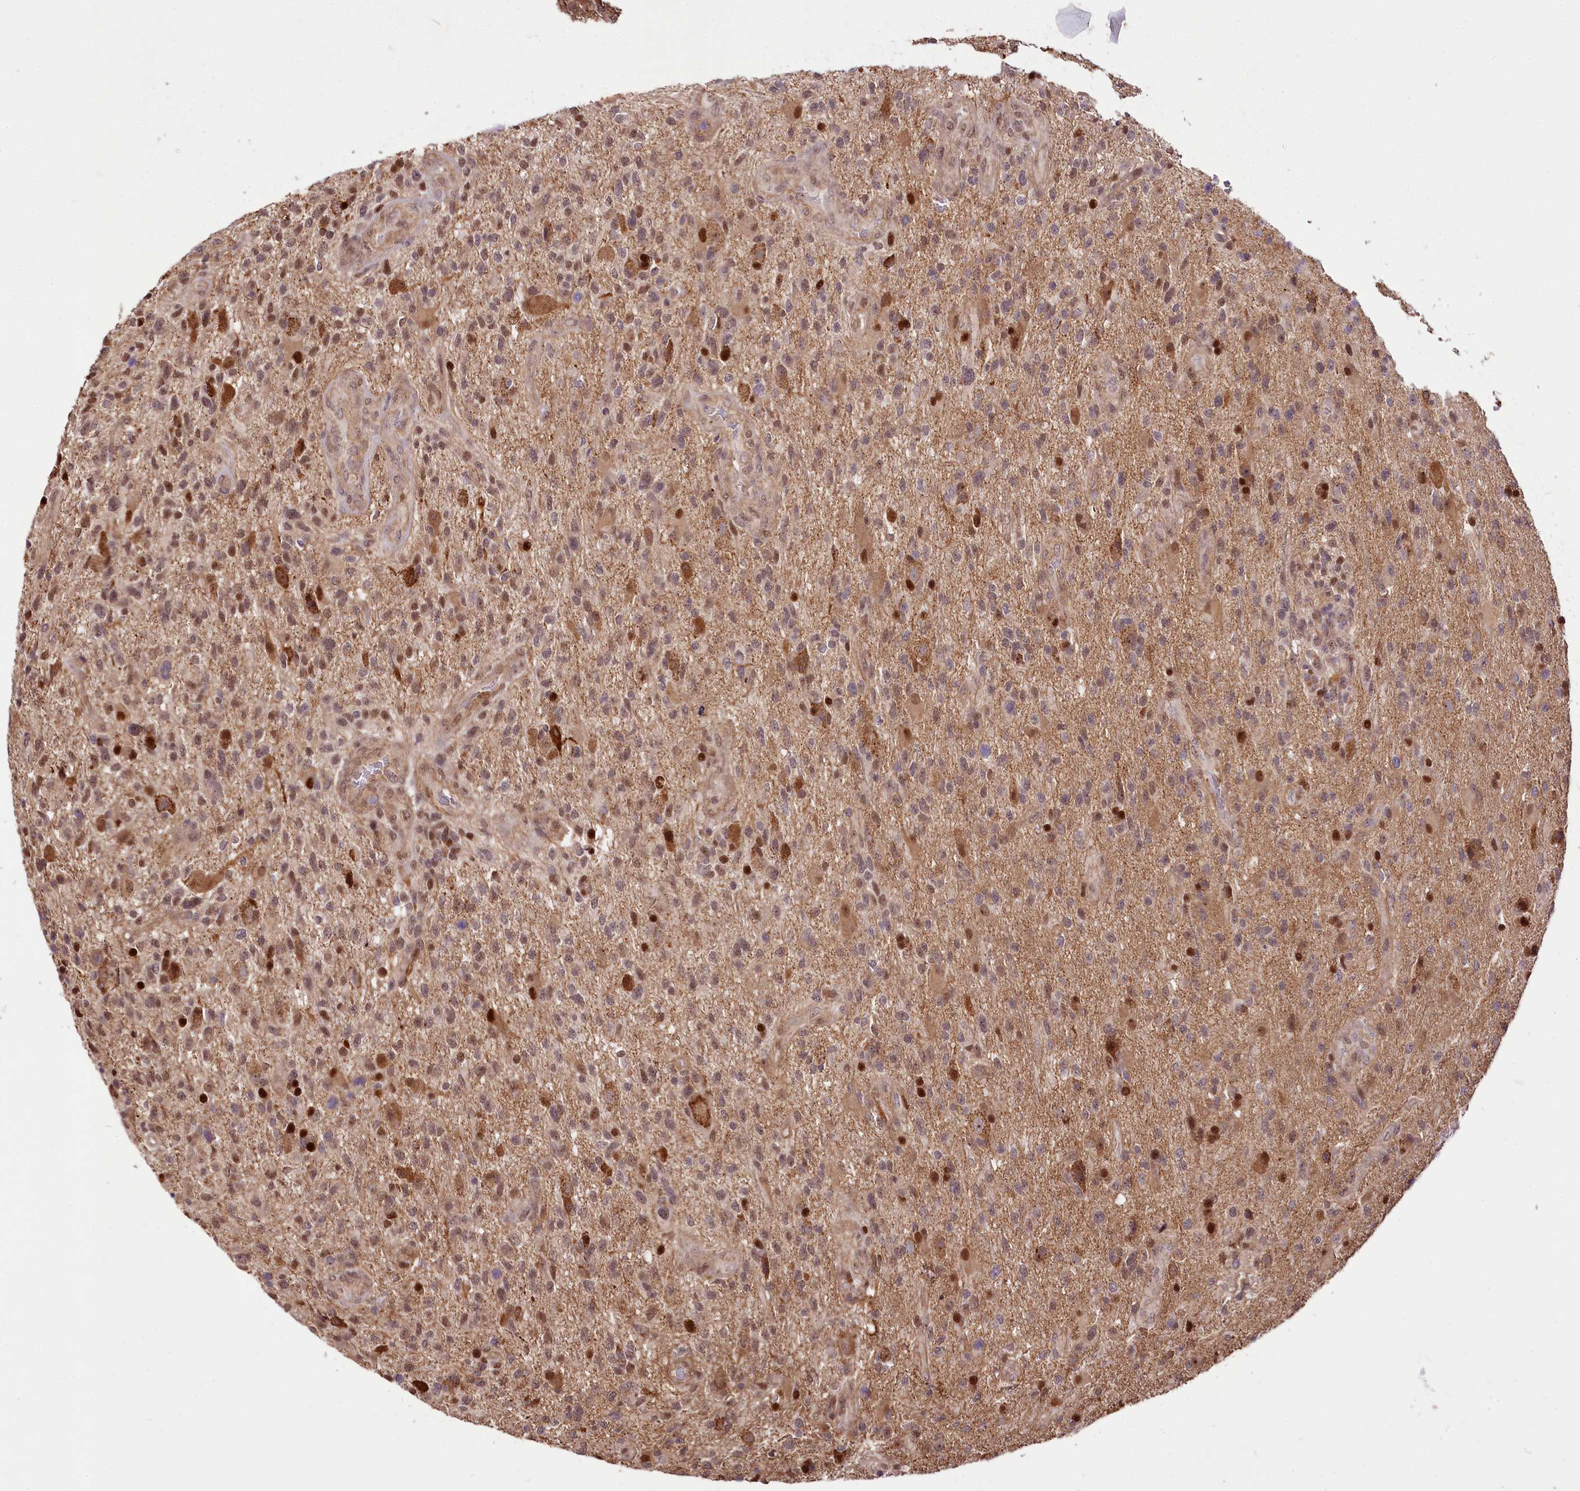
{"staining": {"intensity": "moderate", "quantity": "25%-75%", "location": "nuclear"}, "tissue": "glioma", "cell_type": "Tumor cells", "image_type": "cancer", "snomed": [{"axis": "morphology", "description": "Glioma, malignant, High grade"}, {"axis": "topography", "description": "Brain"}], "caption": "DAB immunohistochemical staining of human glioma demonstrates moderate nuclear protein positivity in about 25%-75% of tumor cells. (DAB IHC with brightfield microscopy, high magnification).", "gene": "GNL3L", "patient": {"sex": "male", "age": 47}}